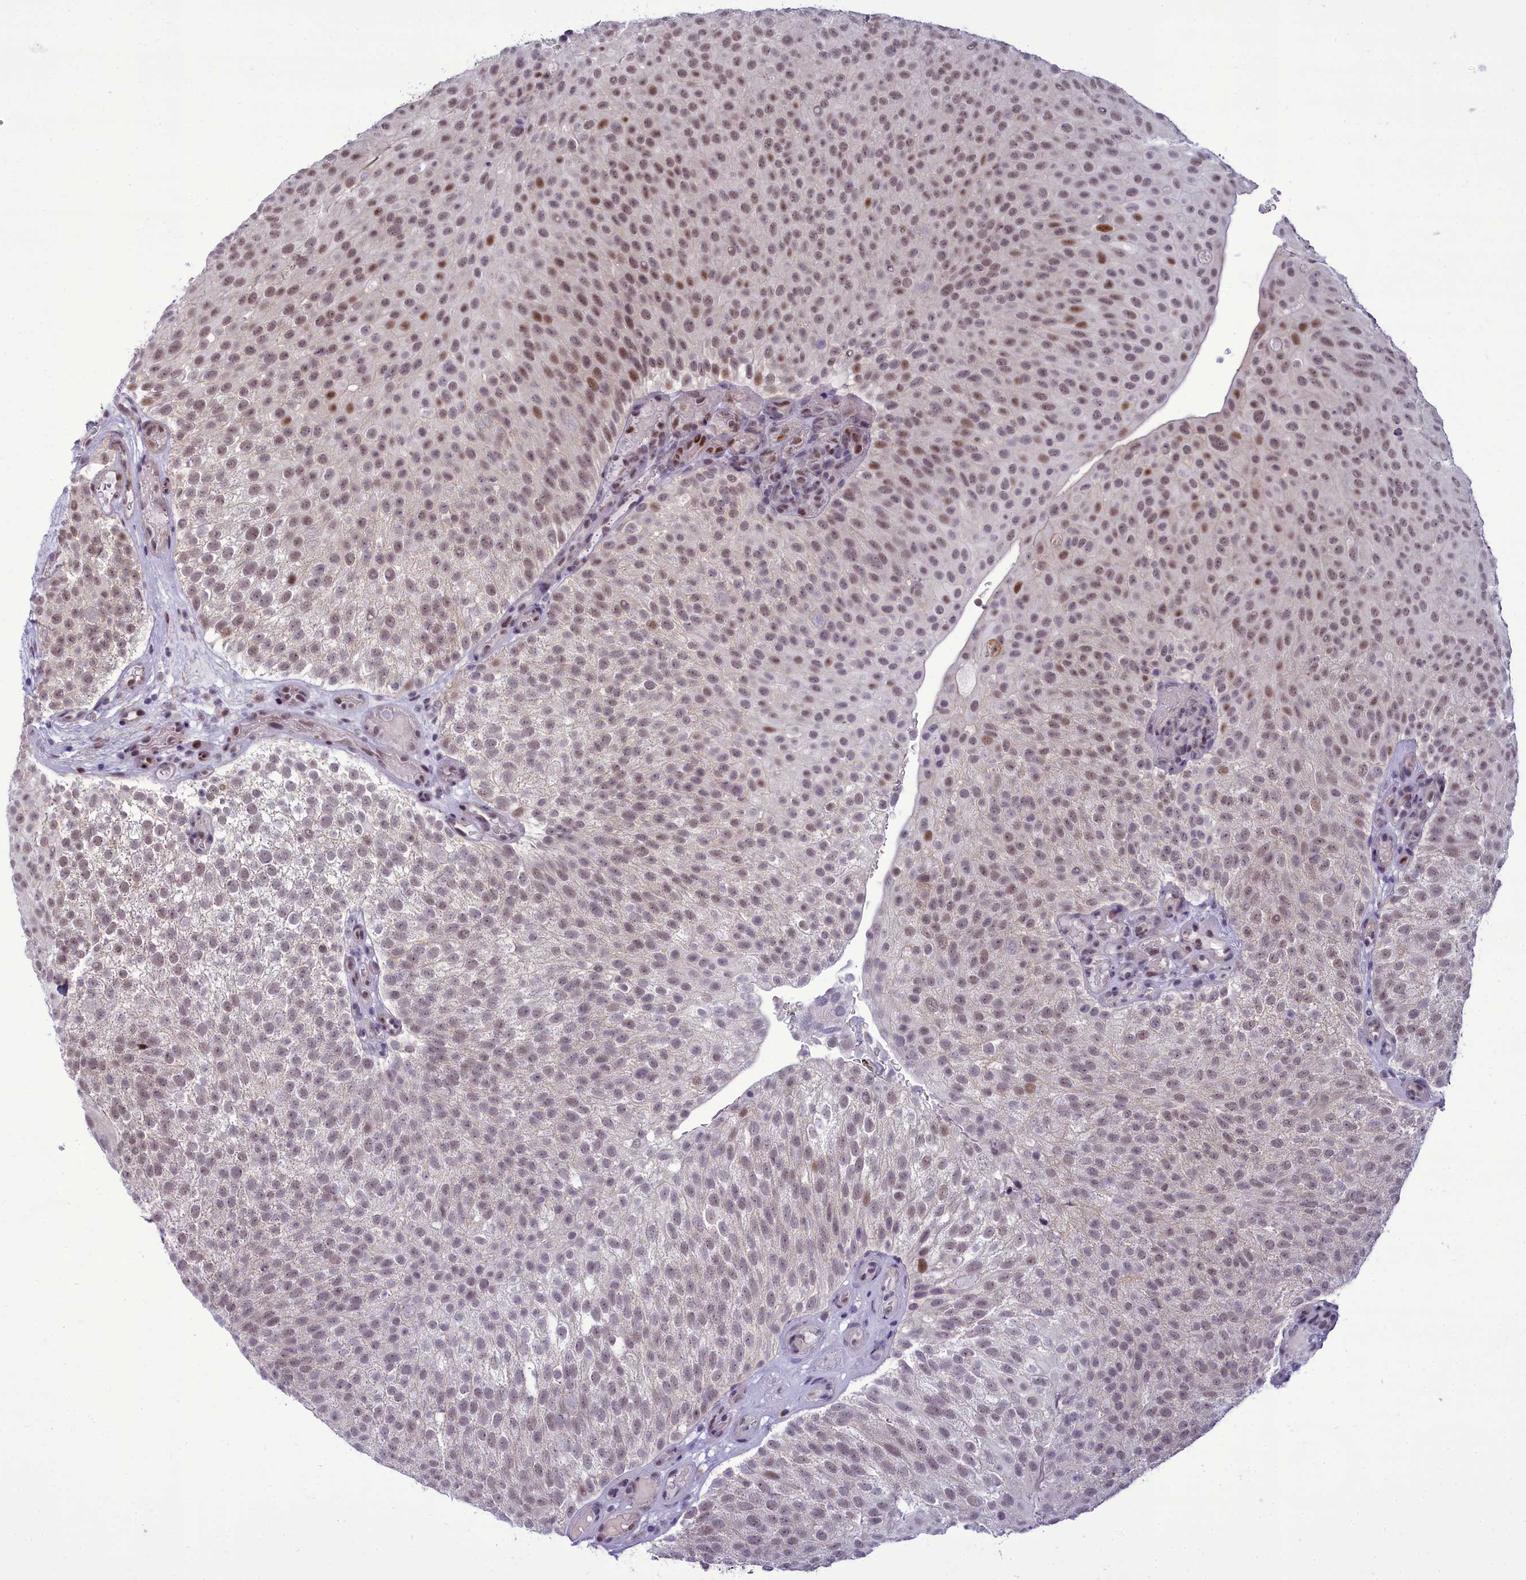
{"staining": {"intensity": "moderate", "quantity": "25%-75%", "location": "nuclear"}, "tissue": "urothelial cancer", "cell_type": "Tumor cells", "image_type": "cancer", "snomed": [{"axis": "morphology", "description": "Urothelial carcinoma, Low grade"}, {"axis": "topography", "description": "Urinary bladder"}], "caption": "This image displays low-grade urothelial carcinoma stained with immunohistochemistry to label a protein in brown. The nuclear of tumor cells show moderate positivity for the protein. Nuclei are counter-stained blue.", "gene": "CEACAM19", "patient": {"sex": "male", "age": 78}}